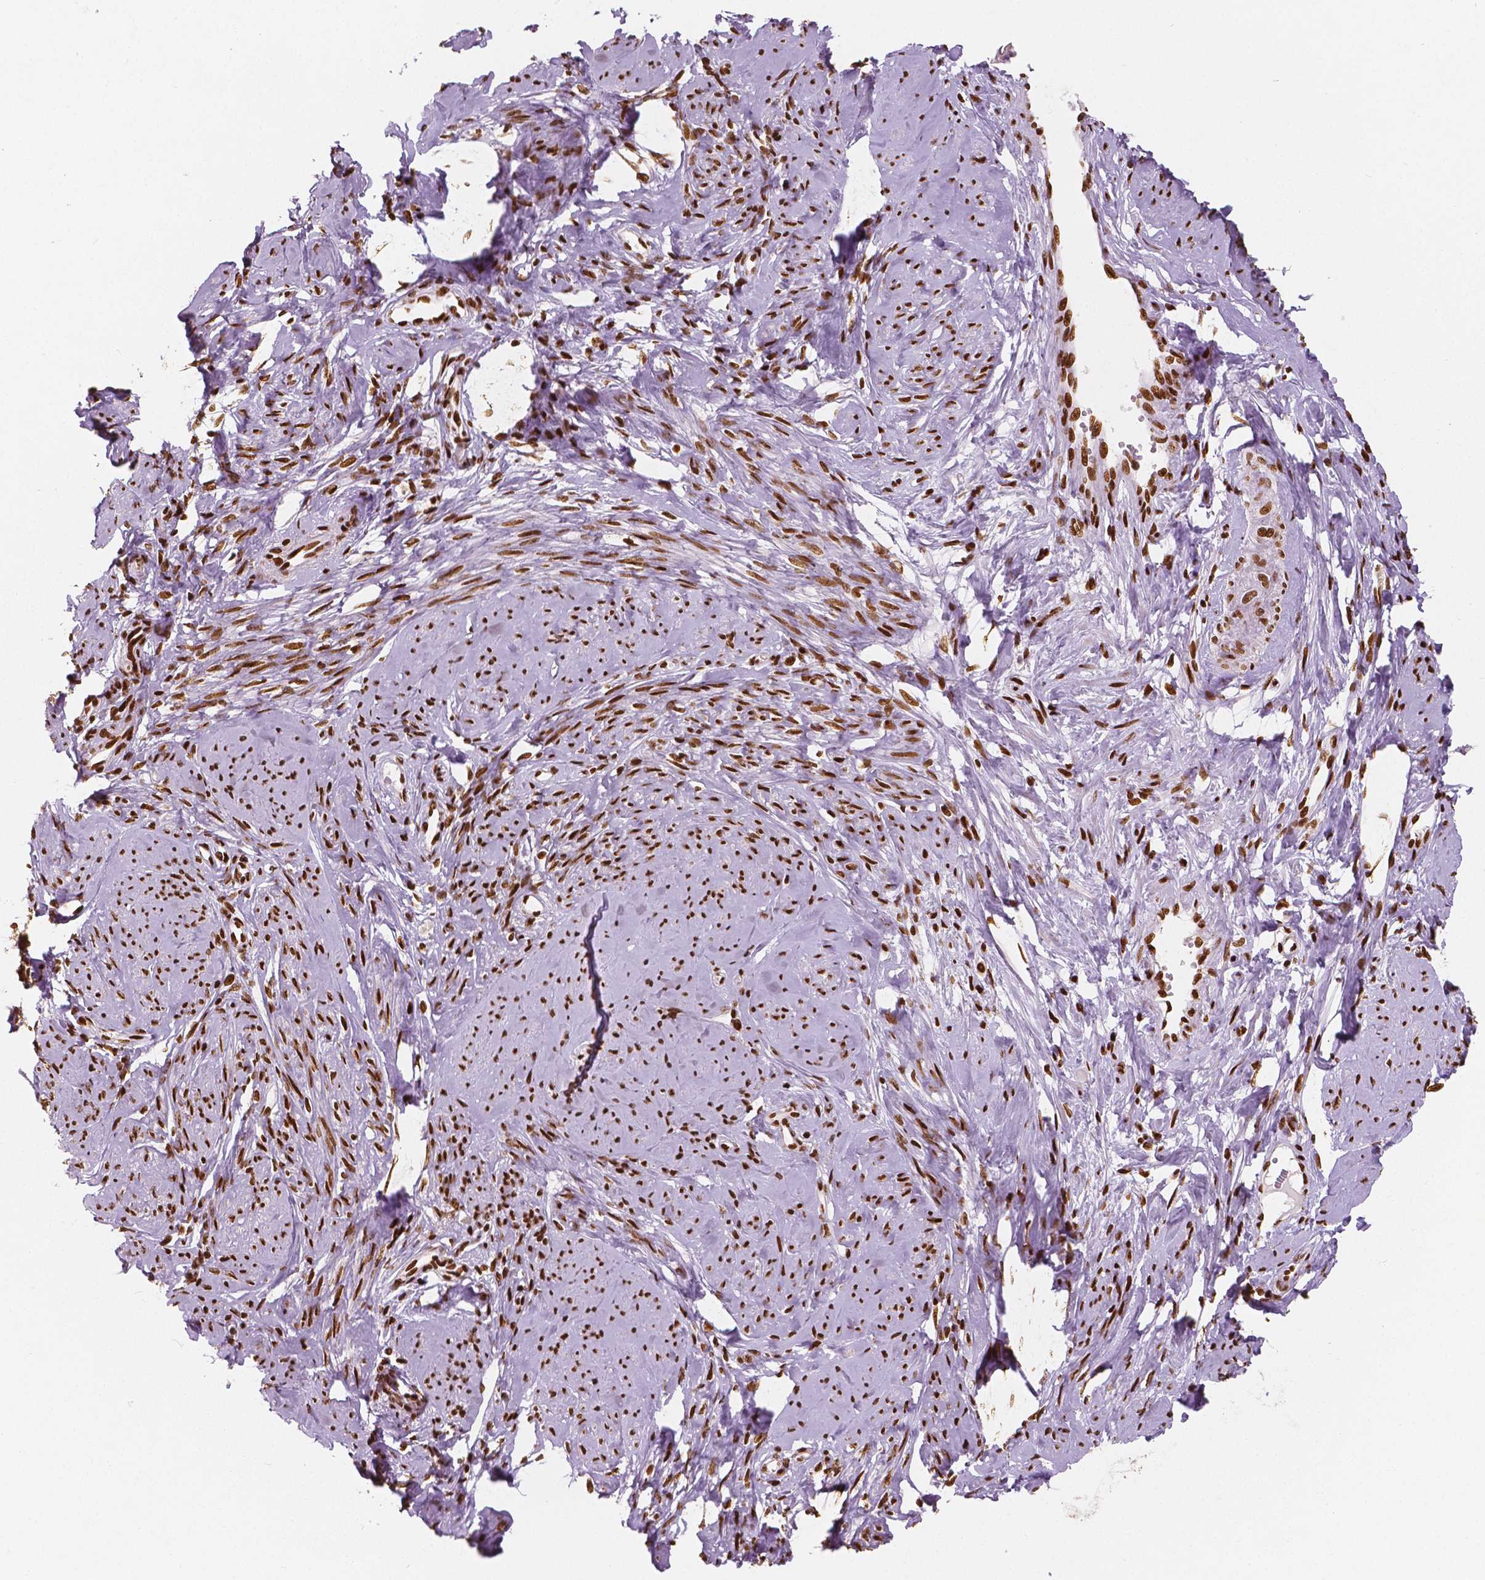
{"staining": {"intensity": "strong", "quantity": ">75%", "location": "nuclear"}, "tissue": "smooth muscle", "cell_type": "Smooth muscle cells", "image_type": "normal", "snomed": [{"axis": "morphology", "description": "Normal tissue, NOS"}, {"axis": "topography", "description": "Smooth muscle"}], "caption": "Protein staining demonstrates strong nuclear staining in approximately >75% of smooth muscle cells in benign smooth muscle. Nuclei are stained in blue.", "gene": "BRD4", "patient": {"sex": "female", "age": 48}}